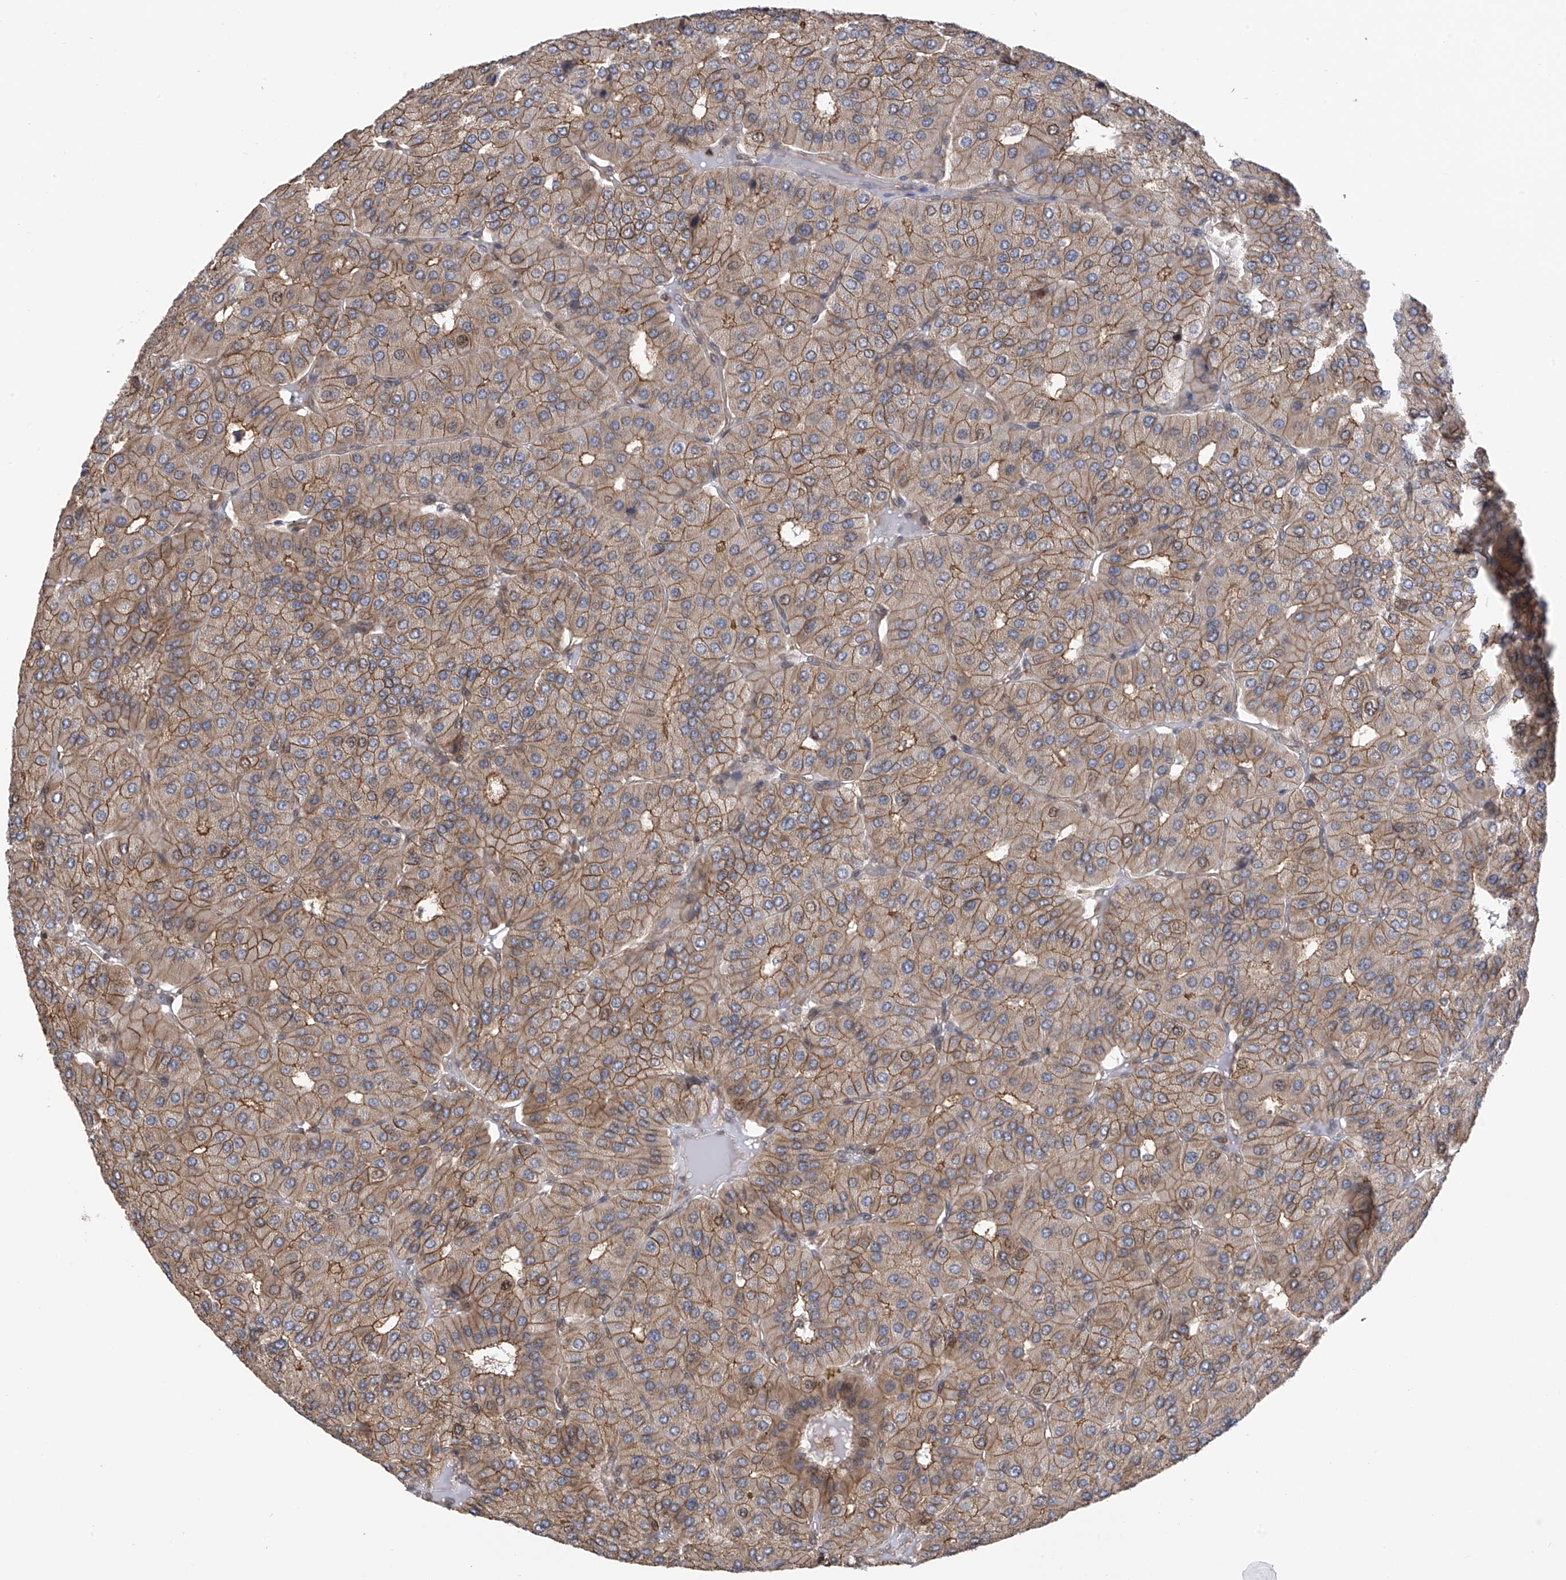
{"staining": {"intensity": "moderate", "quantity": ">75%", "location": "cytoplasmic/membranous"}, "tissue": "parathyroid gland", "cell_type": "Glandular cells", "image_type": "normal", "snomed": [{"axis": "morphology", "description": "Normal tissue, NOS"}, {"axis": "morphology", "description": "Adenoma, NOS"}, {"axis": "topography", "description": "Parathyroid gland"}], "caption": "Brown immunohistochemical staining in benign parathyroid gland demonstrates moderate cytoplasmic/membranous expression in approximately >75% of glandular cells. Ihc stains the protein of interest in brown and the nuclei are stained blue.", "gene": "DNAJC9", "patient": {"sex": "female", "age": 86}}